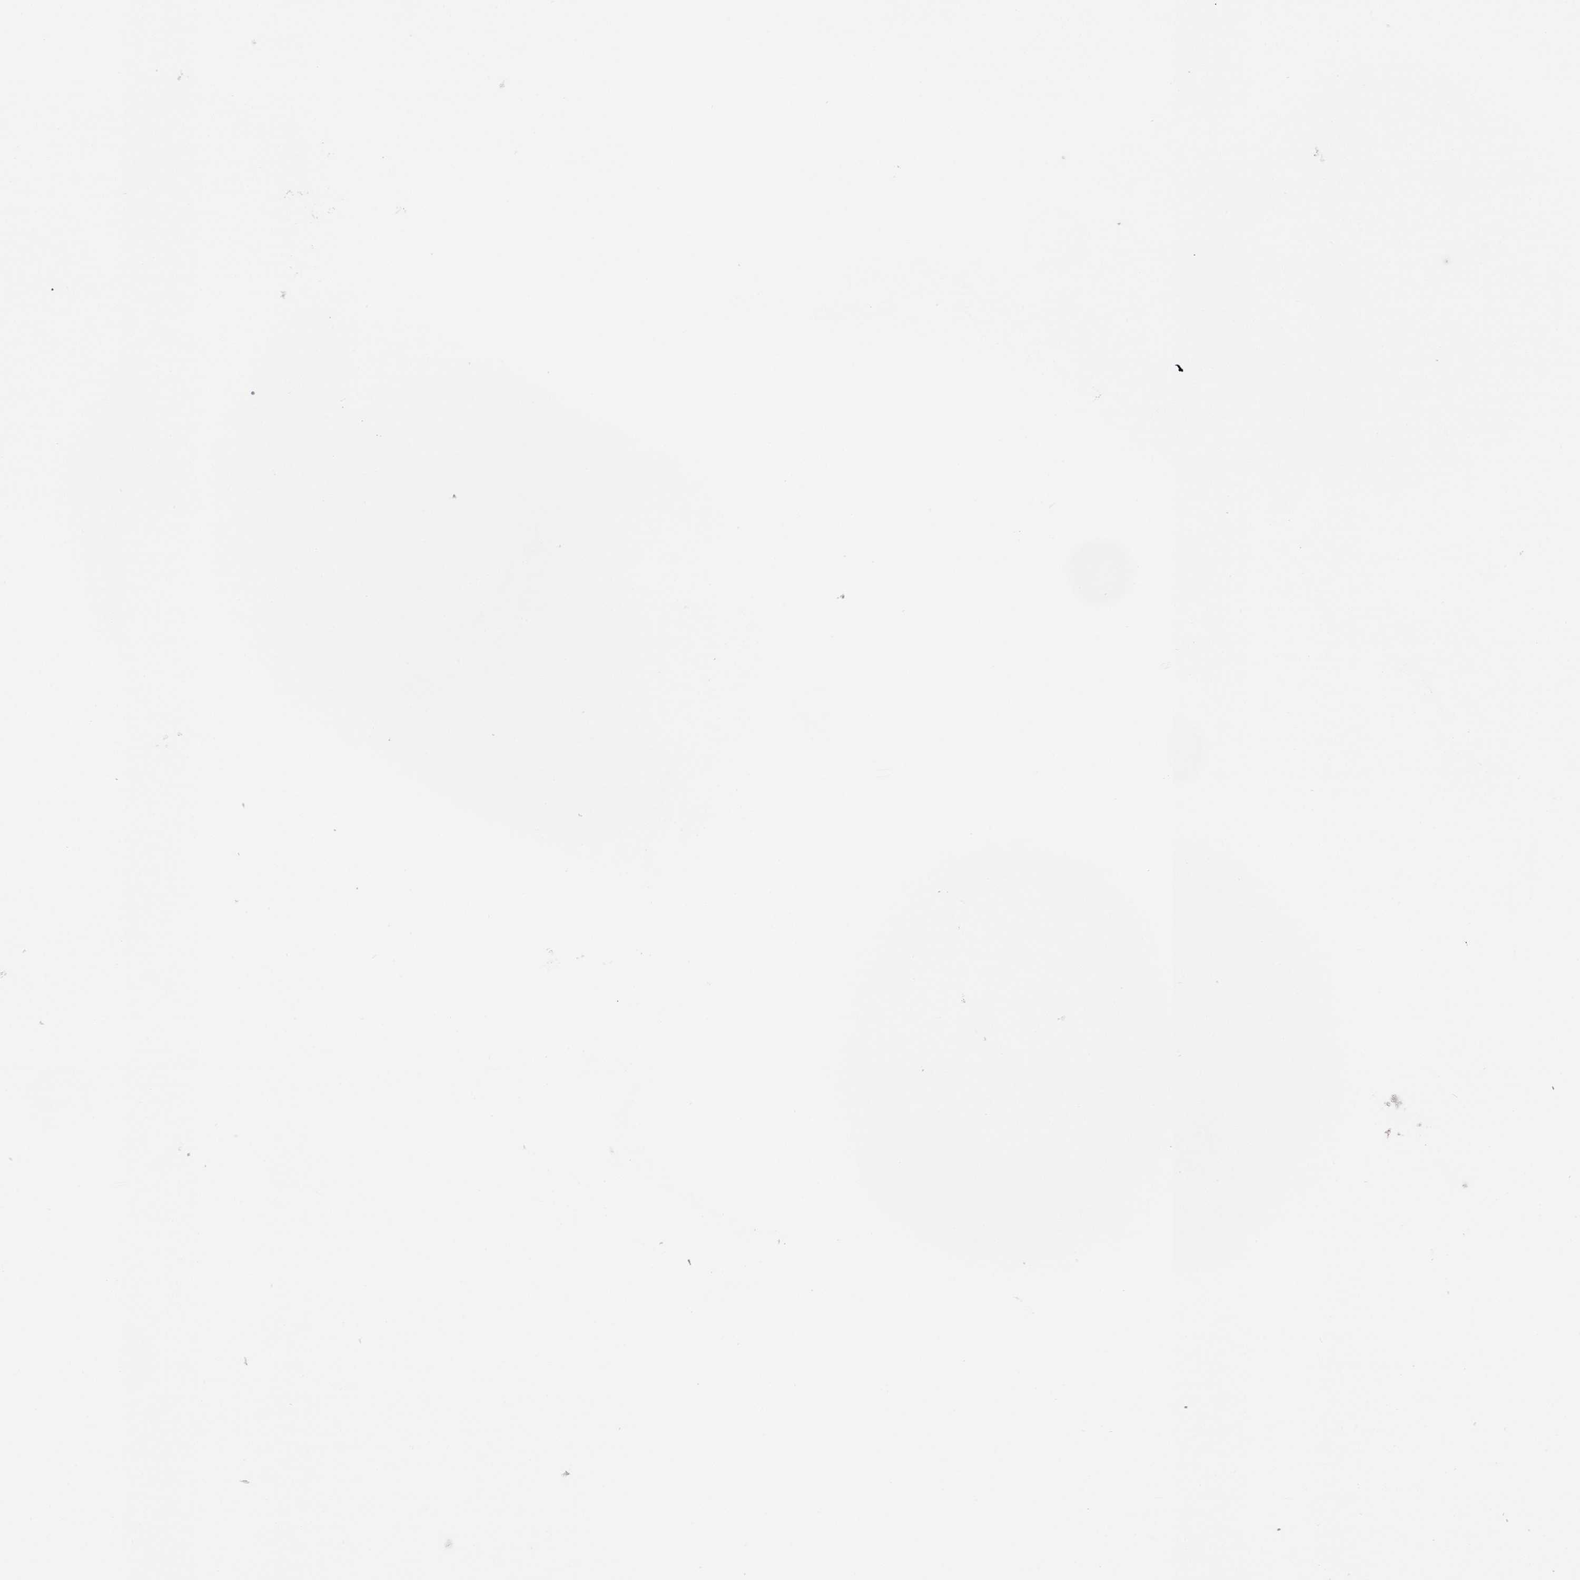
{"staining": {"intensity": "negative", "quantity": "none", "location": "none"}, "tissue": "lung cancer", "cell_type": "Tumor cells", "image_type": "cancer", "snomed": [{"axis": "morphology", "description": "Normal tissue, NOS"}, {"axis": "morphology", "description": "Squamous cell carcinoma, NOS"}, {"axis": "topography", "description": "Bronchus"}, {"axis": "topography", "description": "Lung"}], "caption": "Immunohistochemical staining of human squamous cell carcinoma (lung) shows no significant expression in tumor cells. (DAB (3,3'-diaminobenzidine) immunohistochemistry visualized using brightfield microscopy, high magnification).", "gene": "SYNPO", "patient": {"sex": "male", "age": 64}}